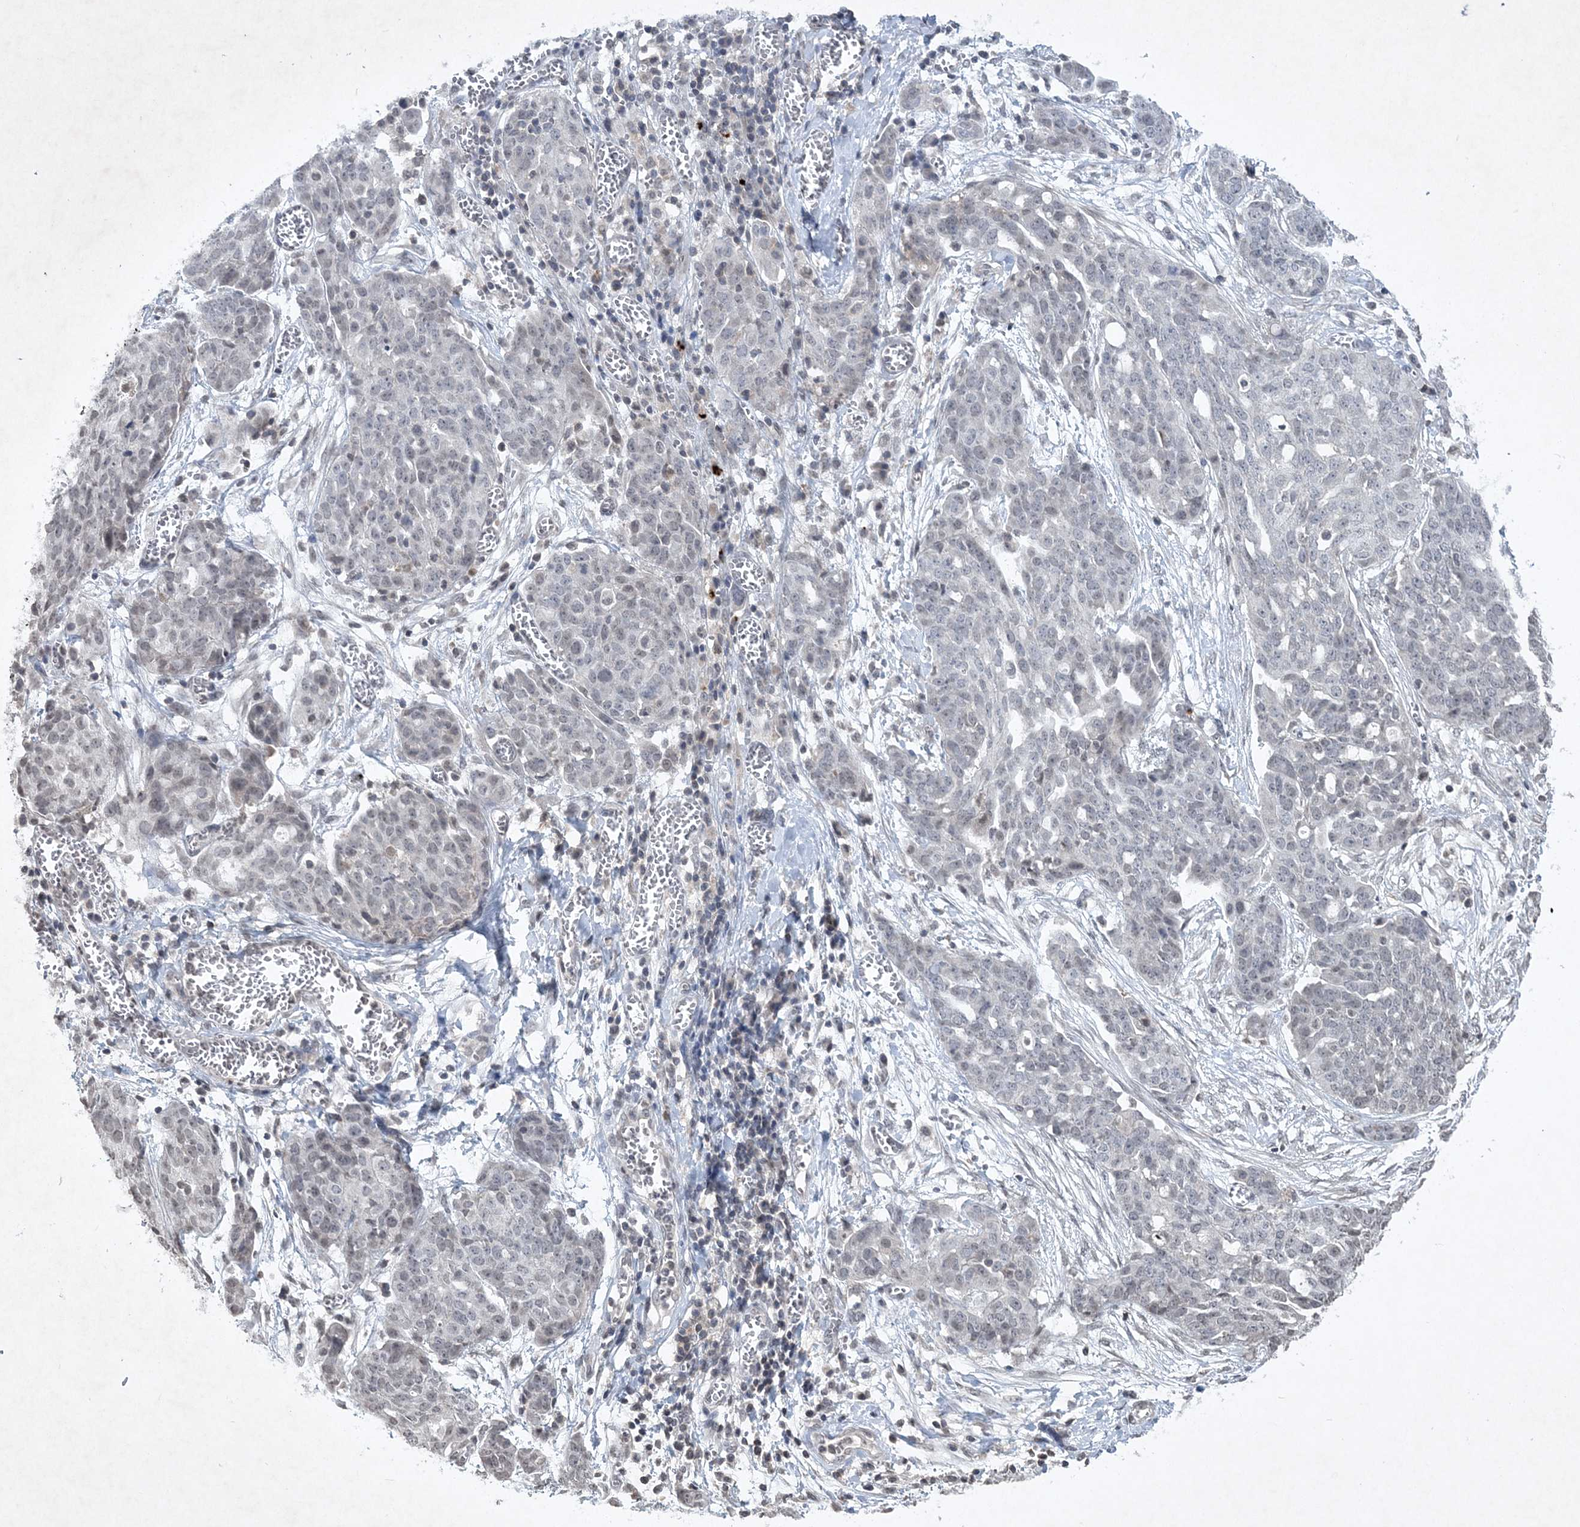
{"staining": {"intensity": "weak", "quantity": "25%-75%", "location": "nuclear"}, "tissue": "ovarian cancer", "cell_type": "Tumor cells", "image_type": "cancer", "snomed": [{"axis": "morphology", "description": "Cystadenocarcinoma, serous, NOS"}, {"axis": "topography", "description": "Soft tissue"}, {"axis": "topography", "description": "Ovary"}], "caption": "Ovarian cancer (serous cystadenocarcinoma) stained with a protein marker demonstrates weak staining in tumor cells.", "gene": "SOWAHB", "patient": {"sex": "female", "age": 57}}